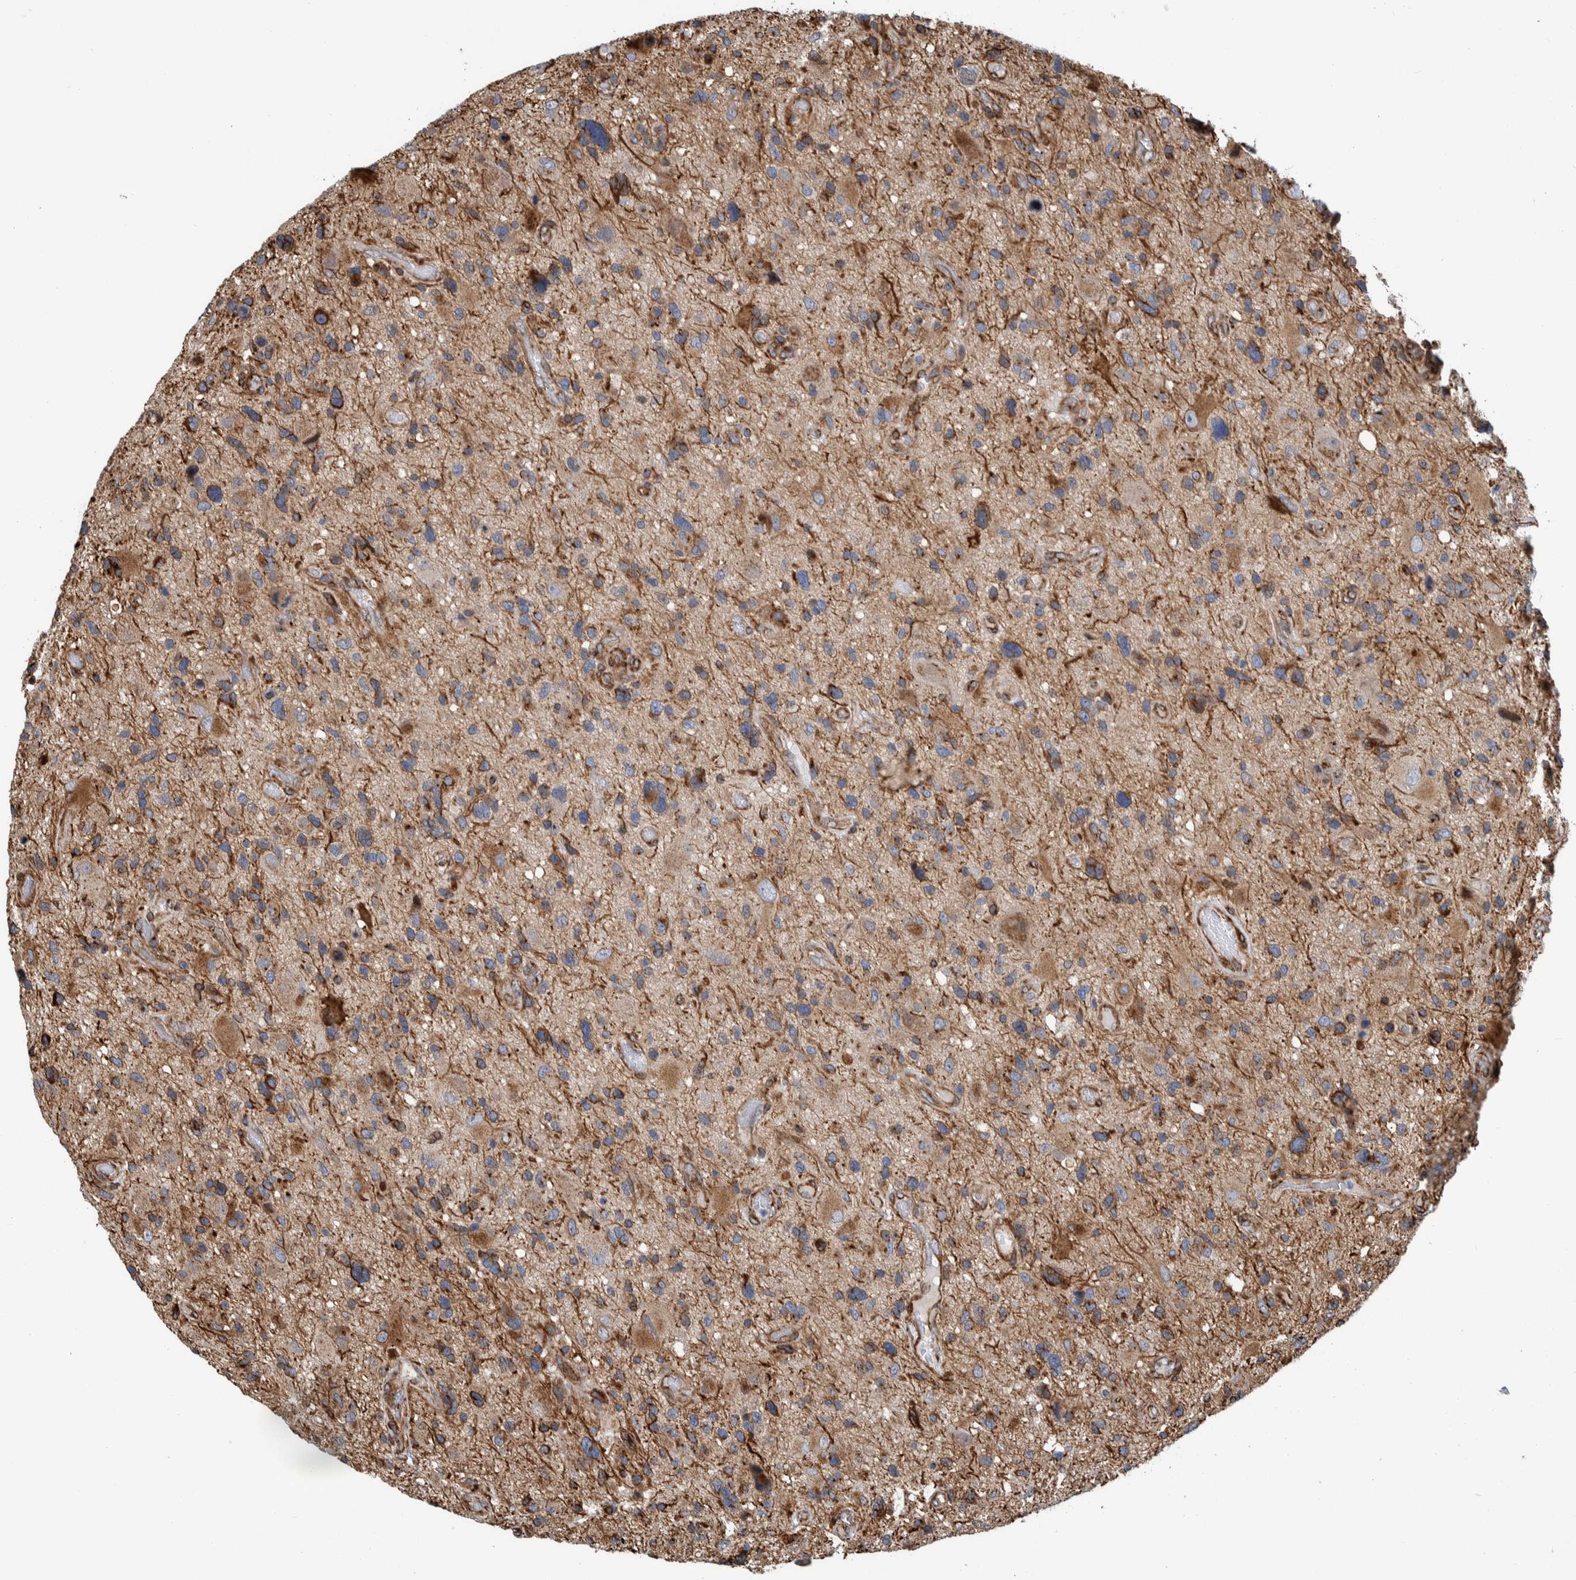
{"staining": {"intensity": "moderate", "quantity": "25%-75%", "location": "cytoplasmic/membranous"}, "tissue": "glioma", "cell_type": "Tumor cells", "image_type": "cancer", "snomed": [{"axis": "morphology", "description": "Glioma, malignant, High grade"}, {"axis": "topography", "description": "Brain"}], "caption": "Glioma stained with DAB immunohistochemistry (IHC) demonstrates medium levels of moderate cytoplasmic/membranous expression in approximately 25%-75% of tumor cells.", "gene": "CCDC57", "patient": {"sex": "male", "age": 33}}